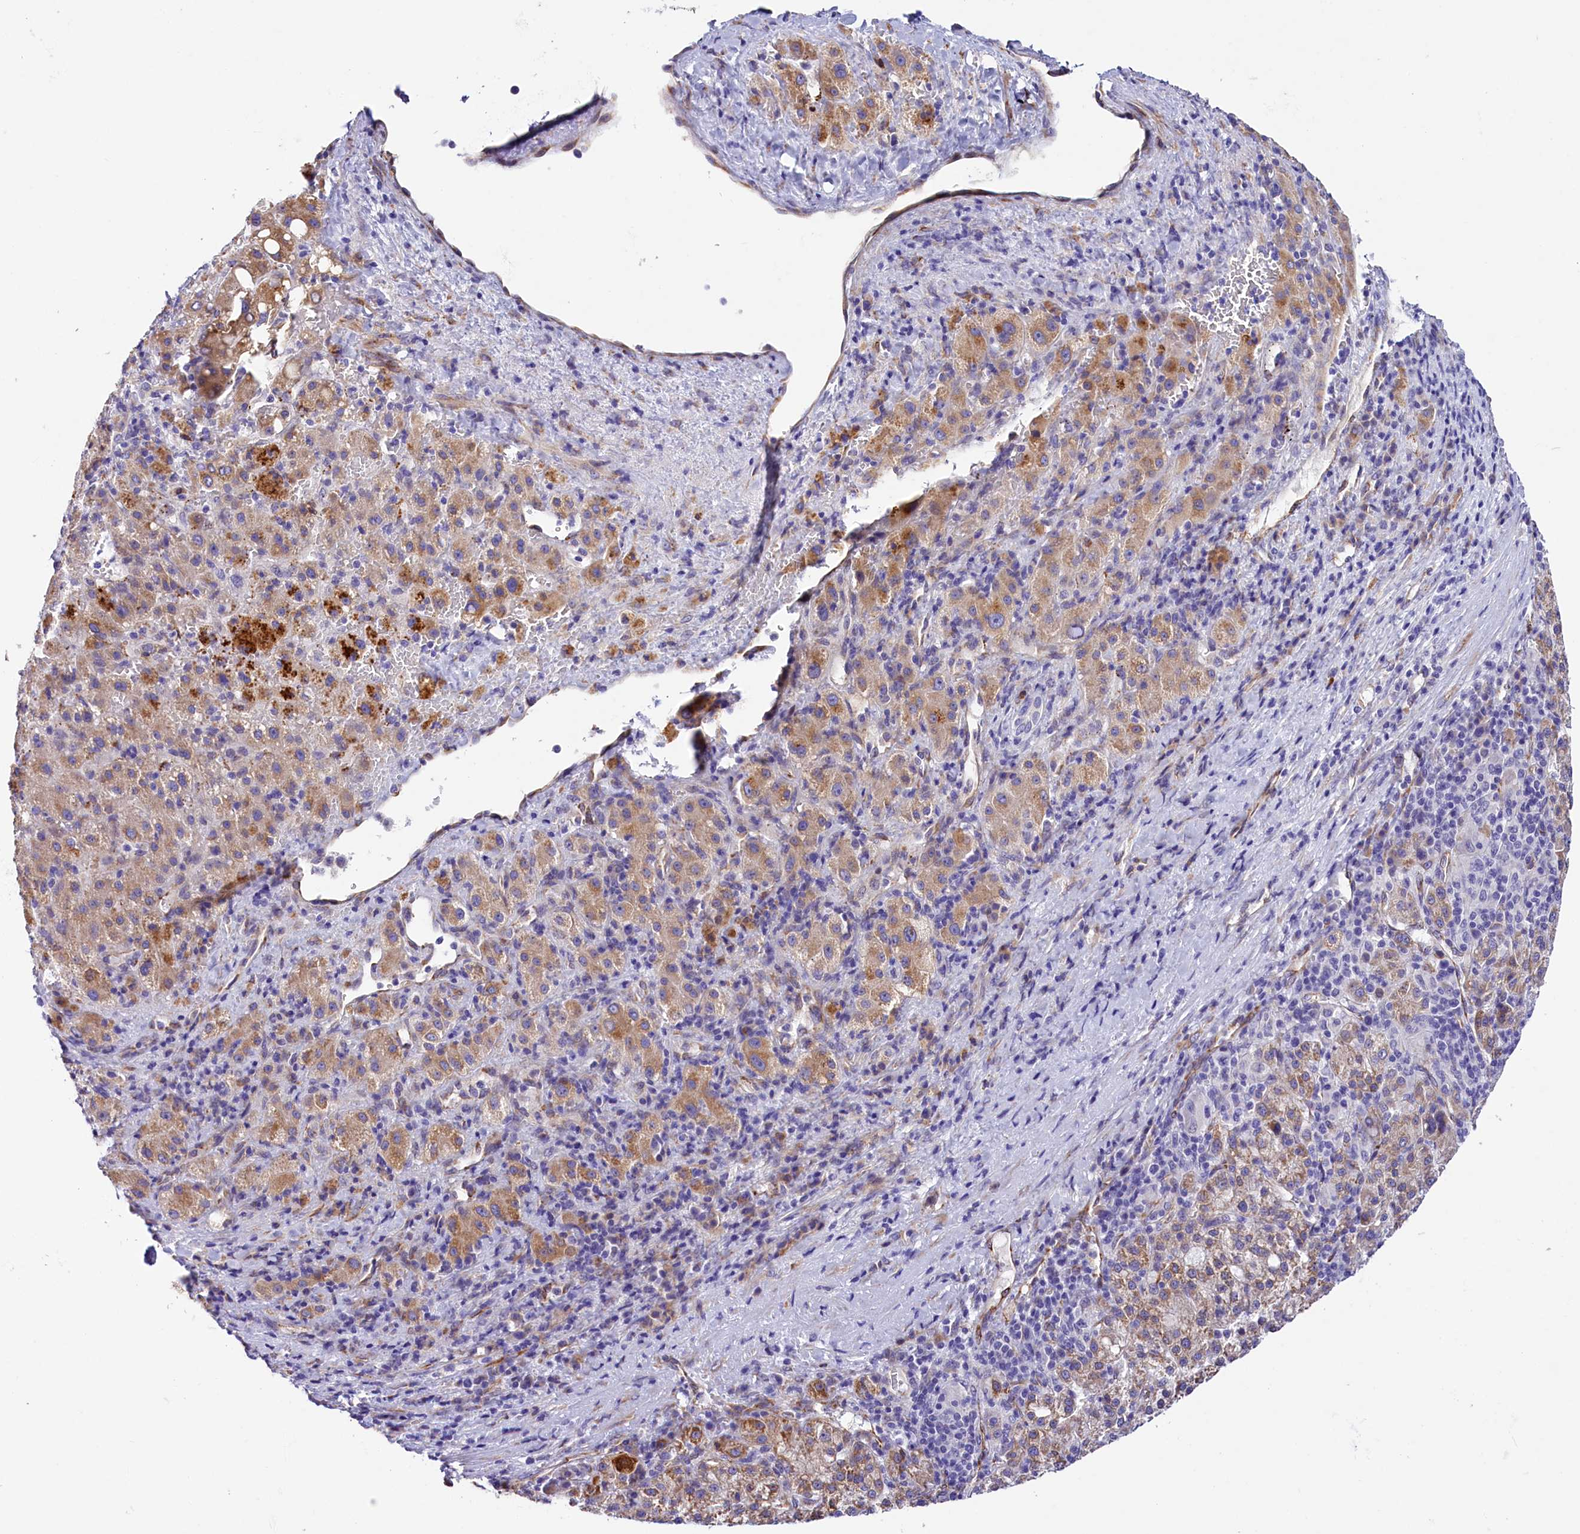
{"staining": {"intensity": "moderate", "quantity": "25%-75%", "location": "cytoplasmic/membranous"}, "tissue": "liver cancer", "cell_type": "Tumor cells", "image_type": "cancer", "snomed": [{"axis": "morphology", "description": "Carcinoma, Hepatocellular, NOS"}, {"axis": "topography", "description": "Liver"}], "caption": "Protein analysis of liver cancer tissue shows moderate cytoplasmic/membranous expression in about 25%-75% of tumor cells.", "gene": "ITGA1", "patient": {"sex": "female", "age": 58}}